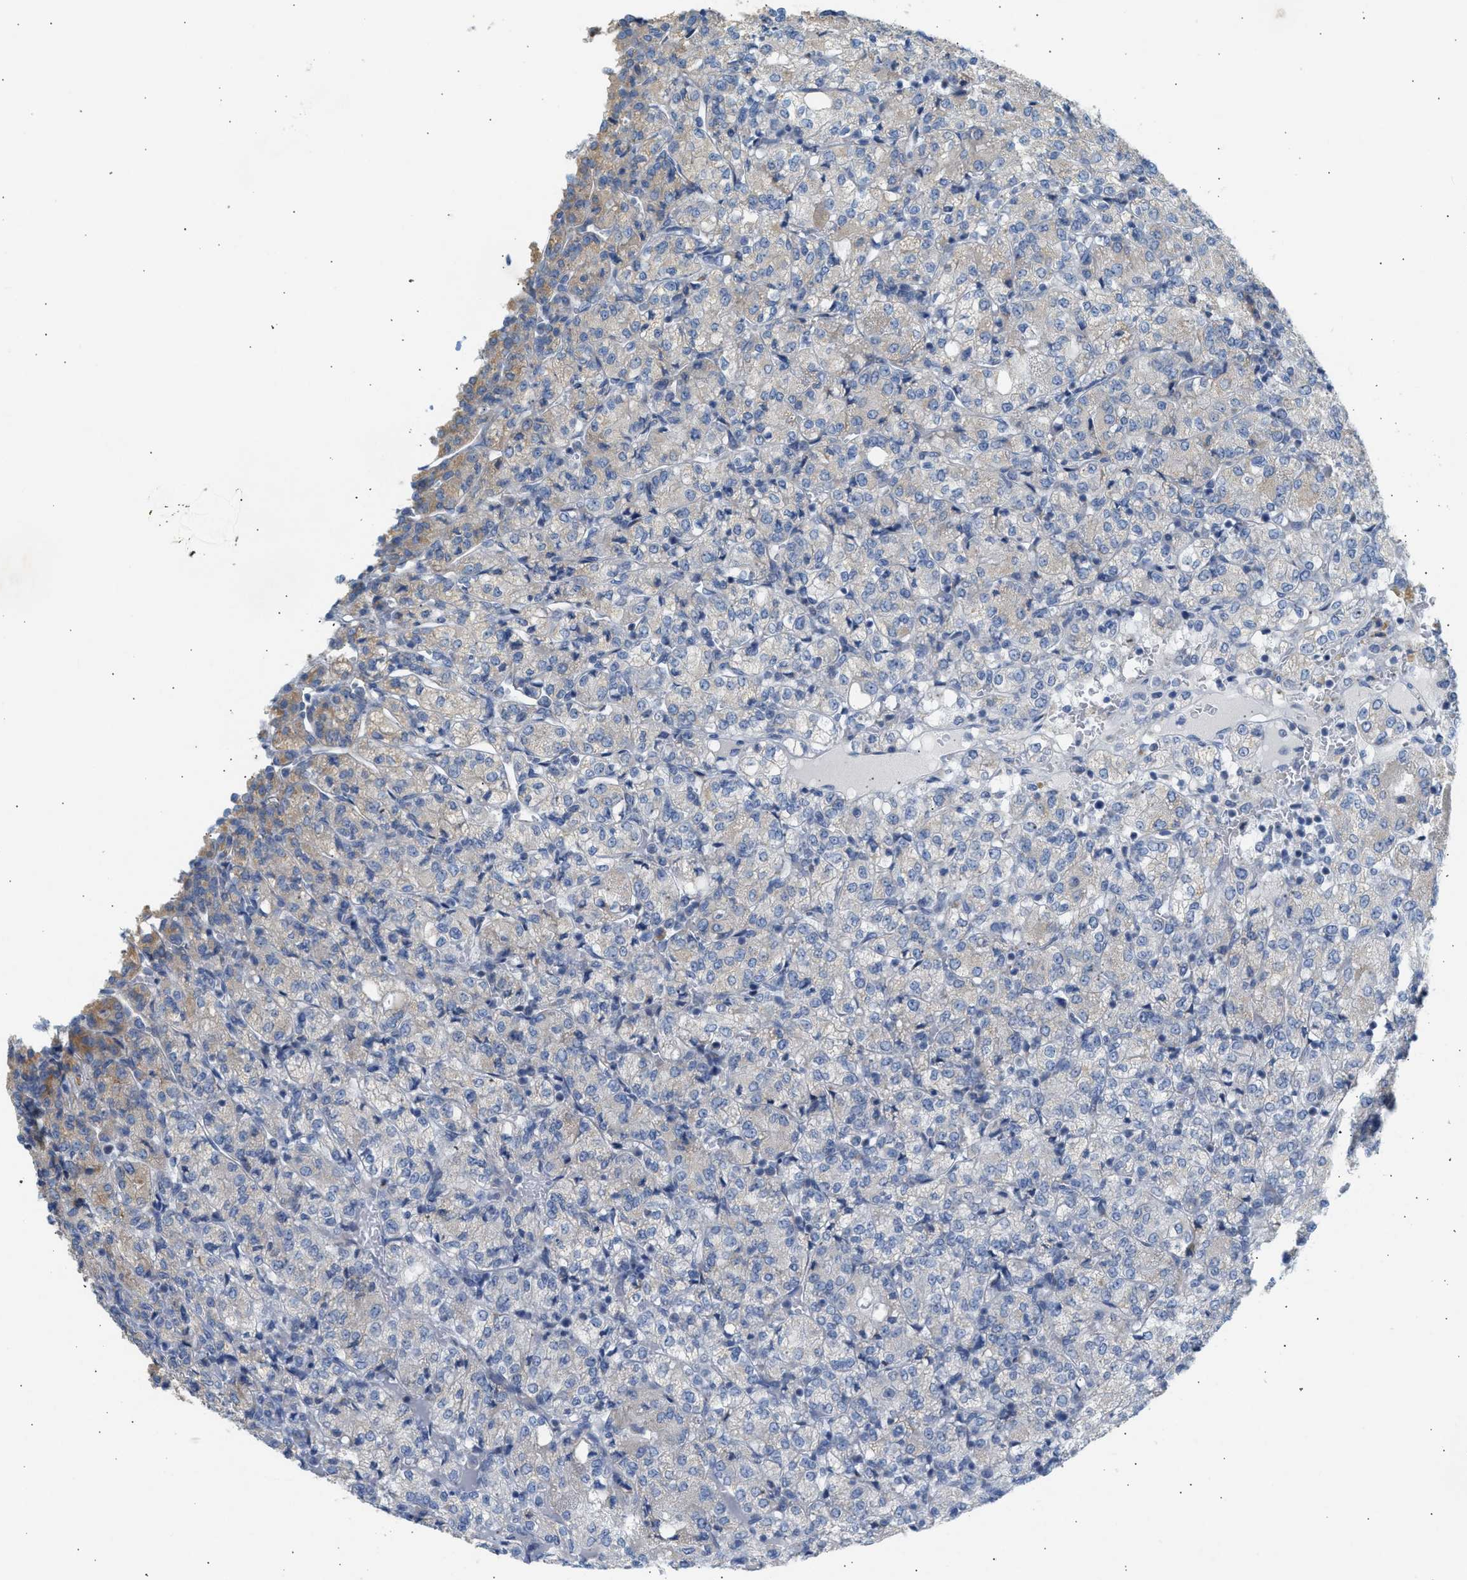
{"staining": {"intensity": "negative", "quantity": "none", "location": "none"}, "tissue": "renal cancer", "cell_type": "Tumor cells", "image_type": "cancer", "snomed": [{"axis": "morphology", "description": "Adenocarcinoma, NOS"}, {"axis": "topography", "description": "Kidney"}], "caption": "Immunohistochemistry (IHC) of adenocarcinoma (renal) shows no staining in tumor cells. (Immunohistochemistry, brightfield microscopy, high magnification).", "gene": "NDUFS8", "patient": {"sex": "male", "age": 77}}